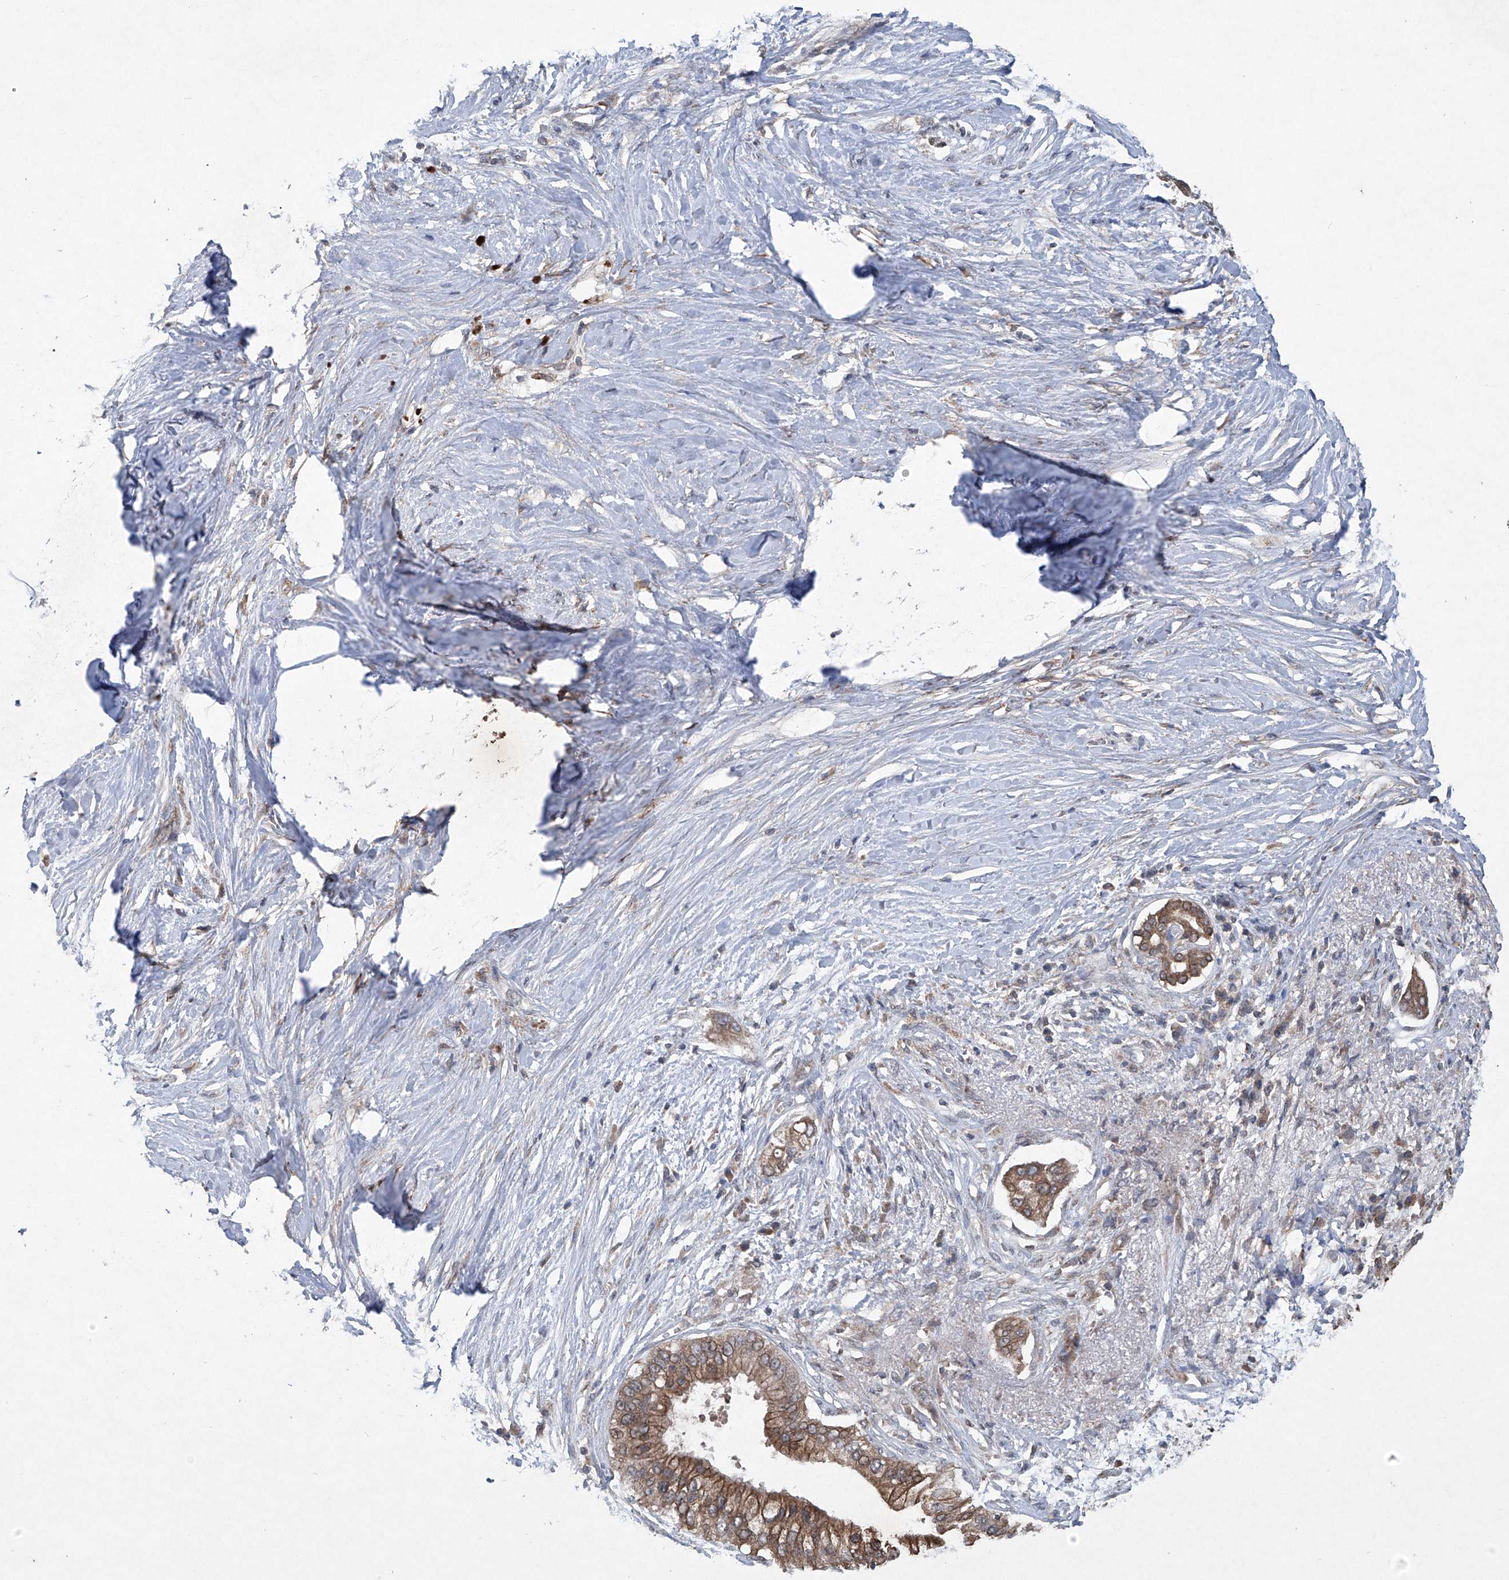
{"staining": {"intensity": "moderate", "quantity": ">75%", "location": "cytoplasmic/membranous"}, "tissue": "pancreatic cancer", "cell_type": "Tumor cells", "image_type": "cancer", "snomed": [{"axis": "morphology", "description": "Normal tissue, NOS"}, {"axis": "morphology", "description": "Adenocarcinoma, NOS"}, {"axis": "topography", "description": "Pancreas"}, {"axis": "topography", "description": "Peripheral nerve tissue"}], "caption": "Immunohistochemistry (DAB (3,3'-diaminobenzidine)) staining of adenocarcinoma (pancreatic) displays moderate cytoplasmic/membranous protein positivity in about >75% of tumor cells.", "gene": "SUMF2", "patient": {"sex": "male", "age": 59}}